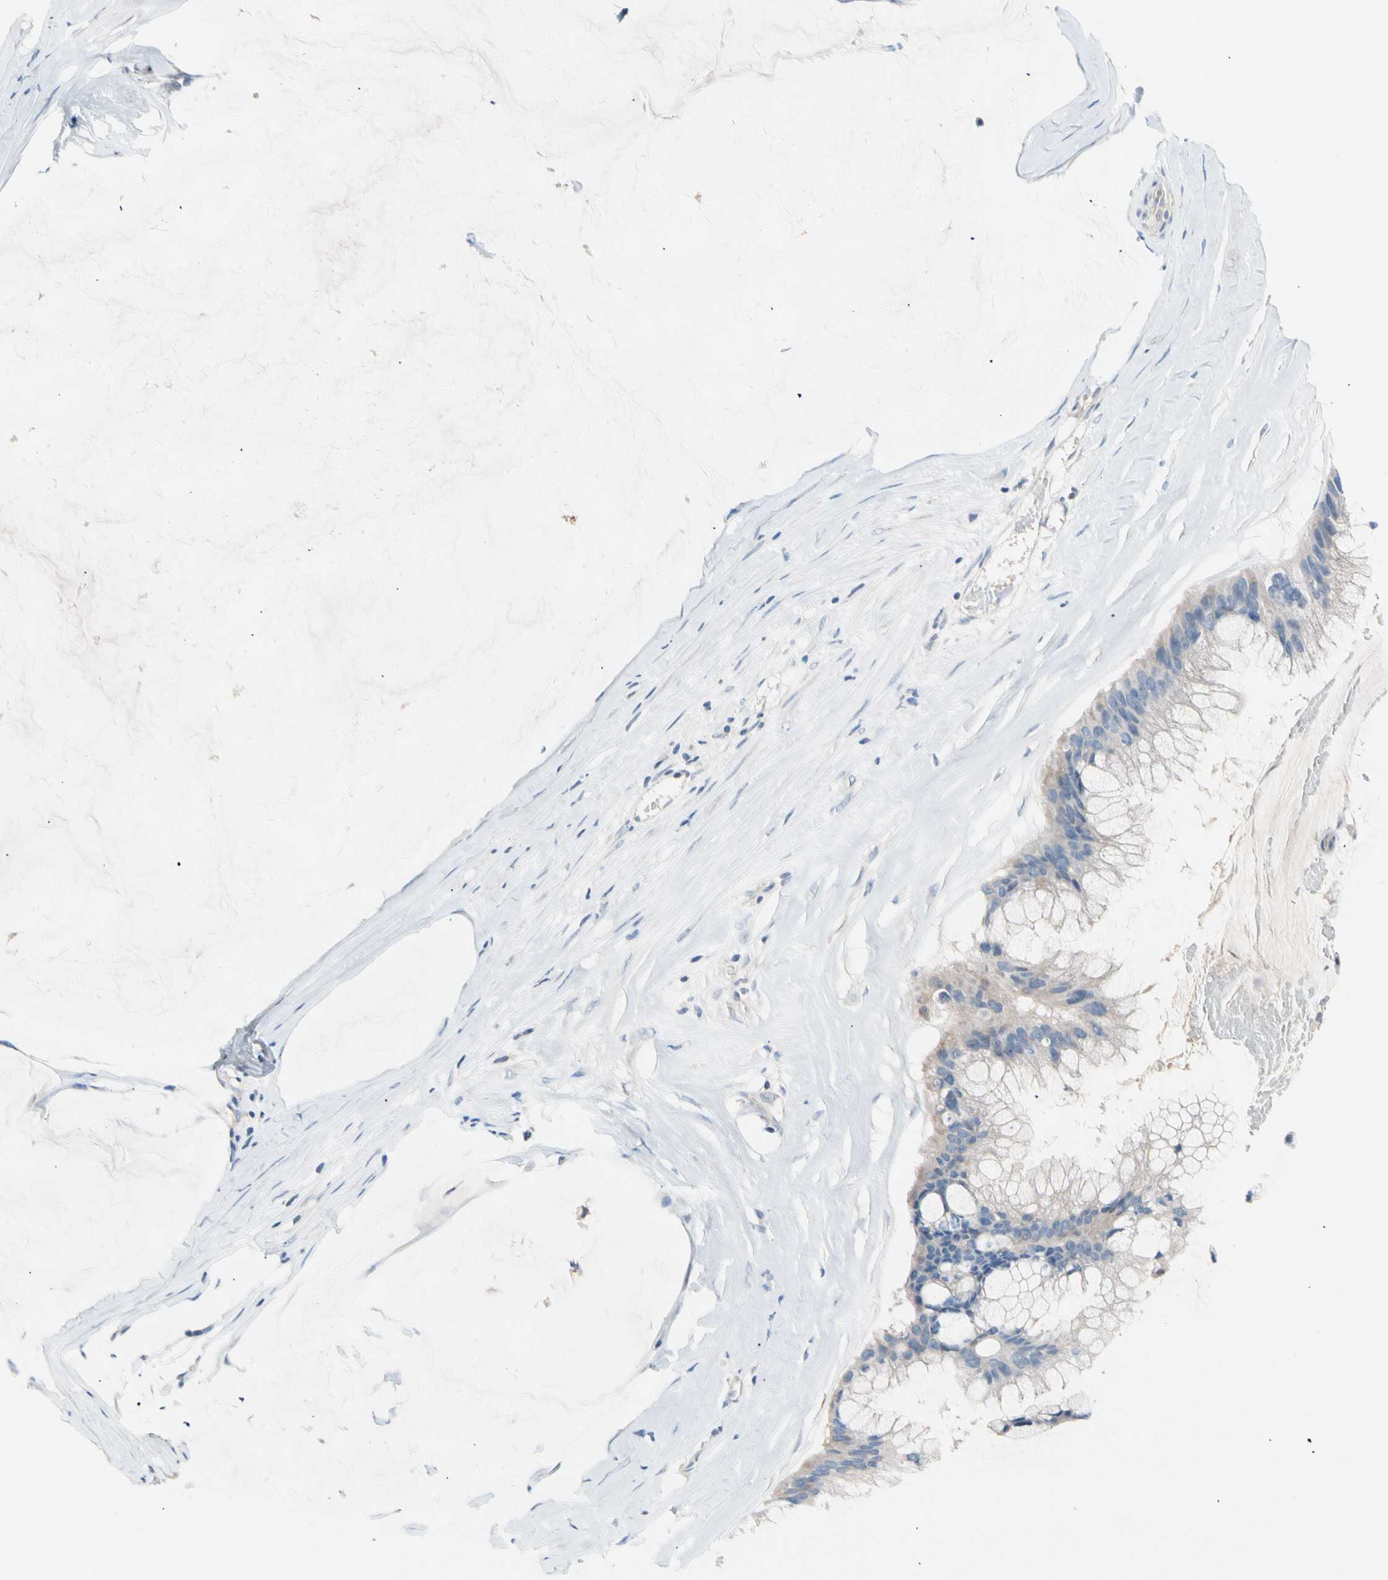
{"staining": {"intensity": "weak", "quantity": "<25%", "location": "cytoplasmic/membranous"}, "tissue": "ovarian cancer", "cell_type": "Tumor cells", "image_type": "cancer", "snomed": [{"axis": "morphology", "description": "Cystadenocarcinoma, mucinous, NOS"}, {"axis": "topography", "description": "Ovary"}], "caption": "Protein analysis of ovarian cancer reveals no significant positivity in tumor cells.", "gene": "CASQ1", "patient": {"sex": "female", "age": 39}}